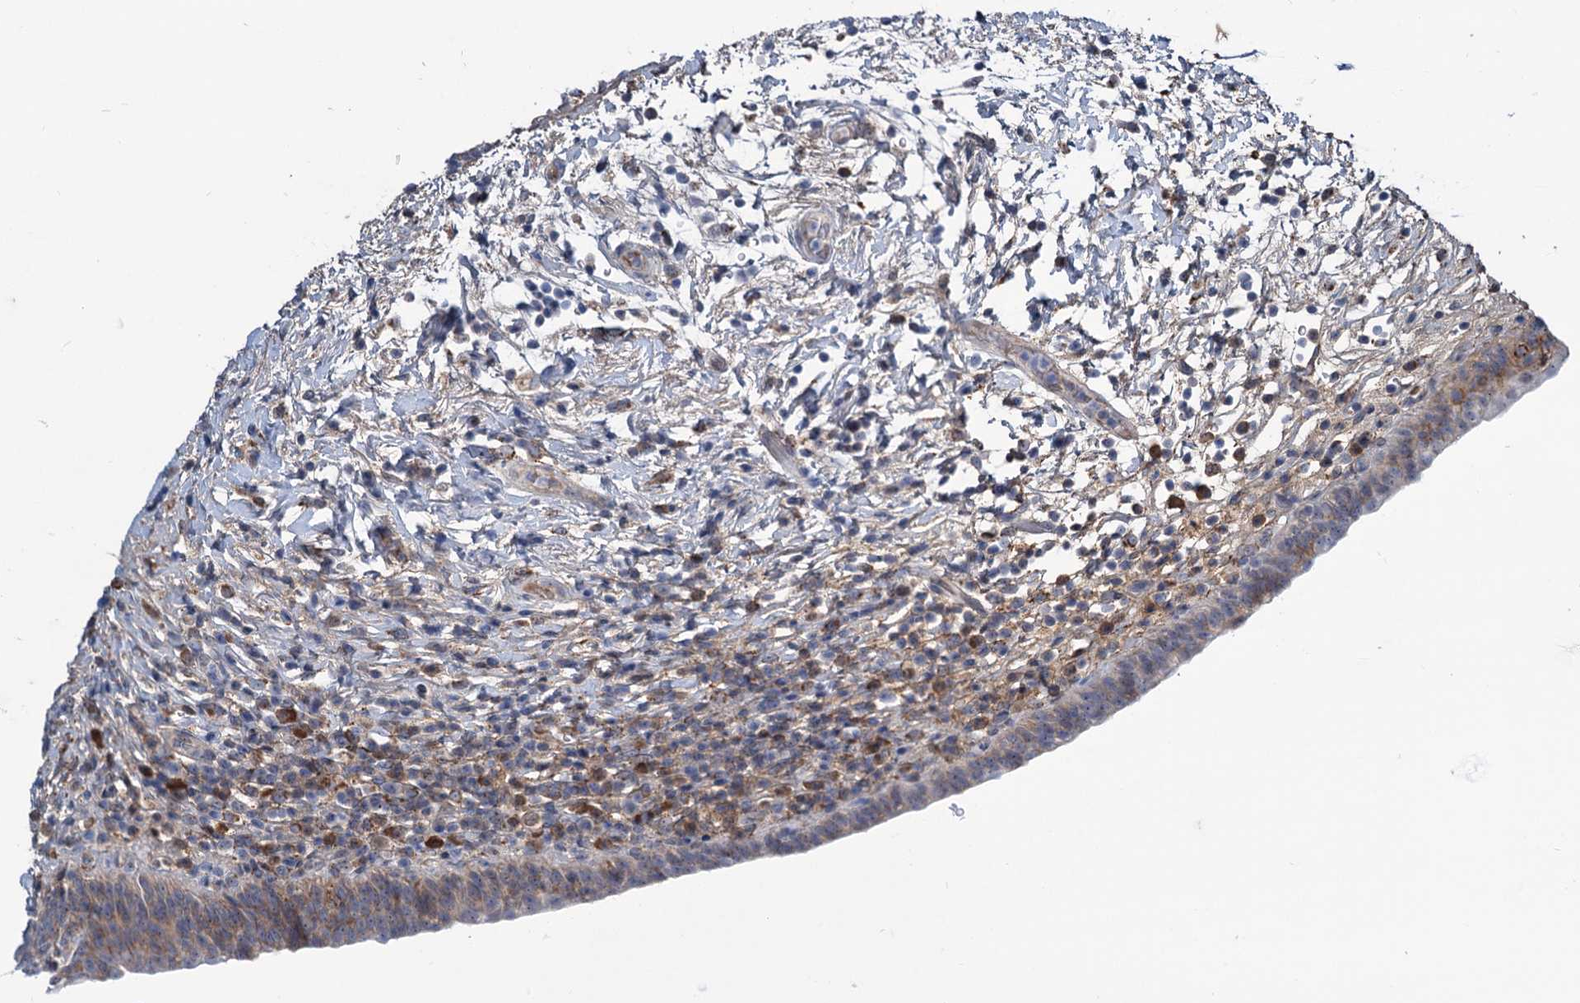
{"staining": {"intensity": "moderate", "quantity": "<25%", "location": "cytoplasmic/membranous"}, "tissue": "urinary bladder", "cell_type": "Urothelial cells", "image_type": "normal", "snomed": [{"axis": "morphology", "description": "Normal tissue, NOS"}, {"axis": "topography", "description": "Urinary bladder"}], "caption": "Immunohistochemical staining of unremarkable human urinary bladder shows moderate cytoplasmic/membranous protein positivity in about <25% of urothelial cells. The staining was performed using DAB (3,3'-diaminobenzidine), with brown indicating positive protein expression. Nuclei are stained blue with hematoxylin.", "gene": "LPIN1", "patient": {"sex": "male", "age": 83}}